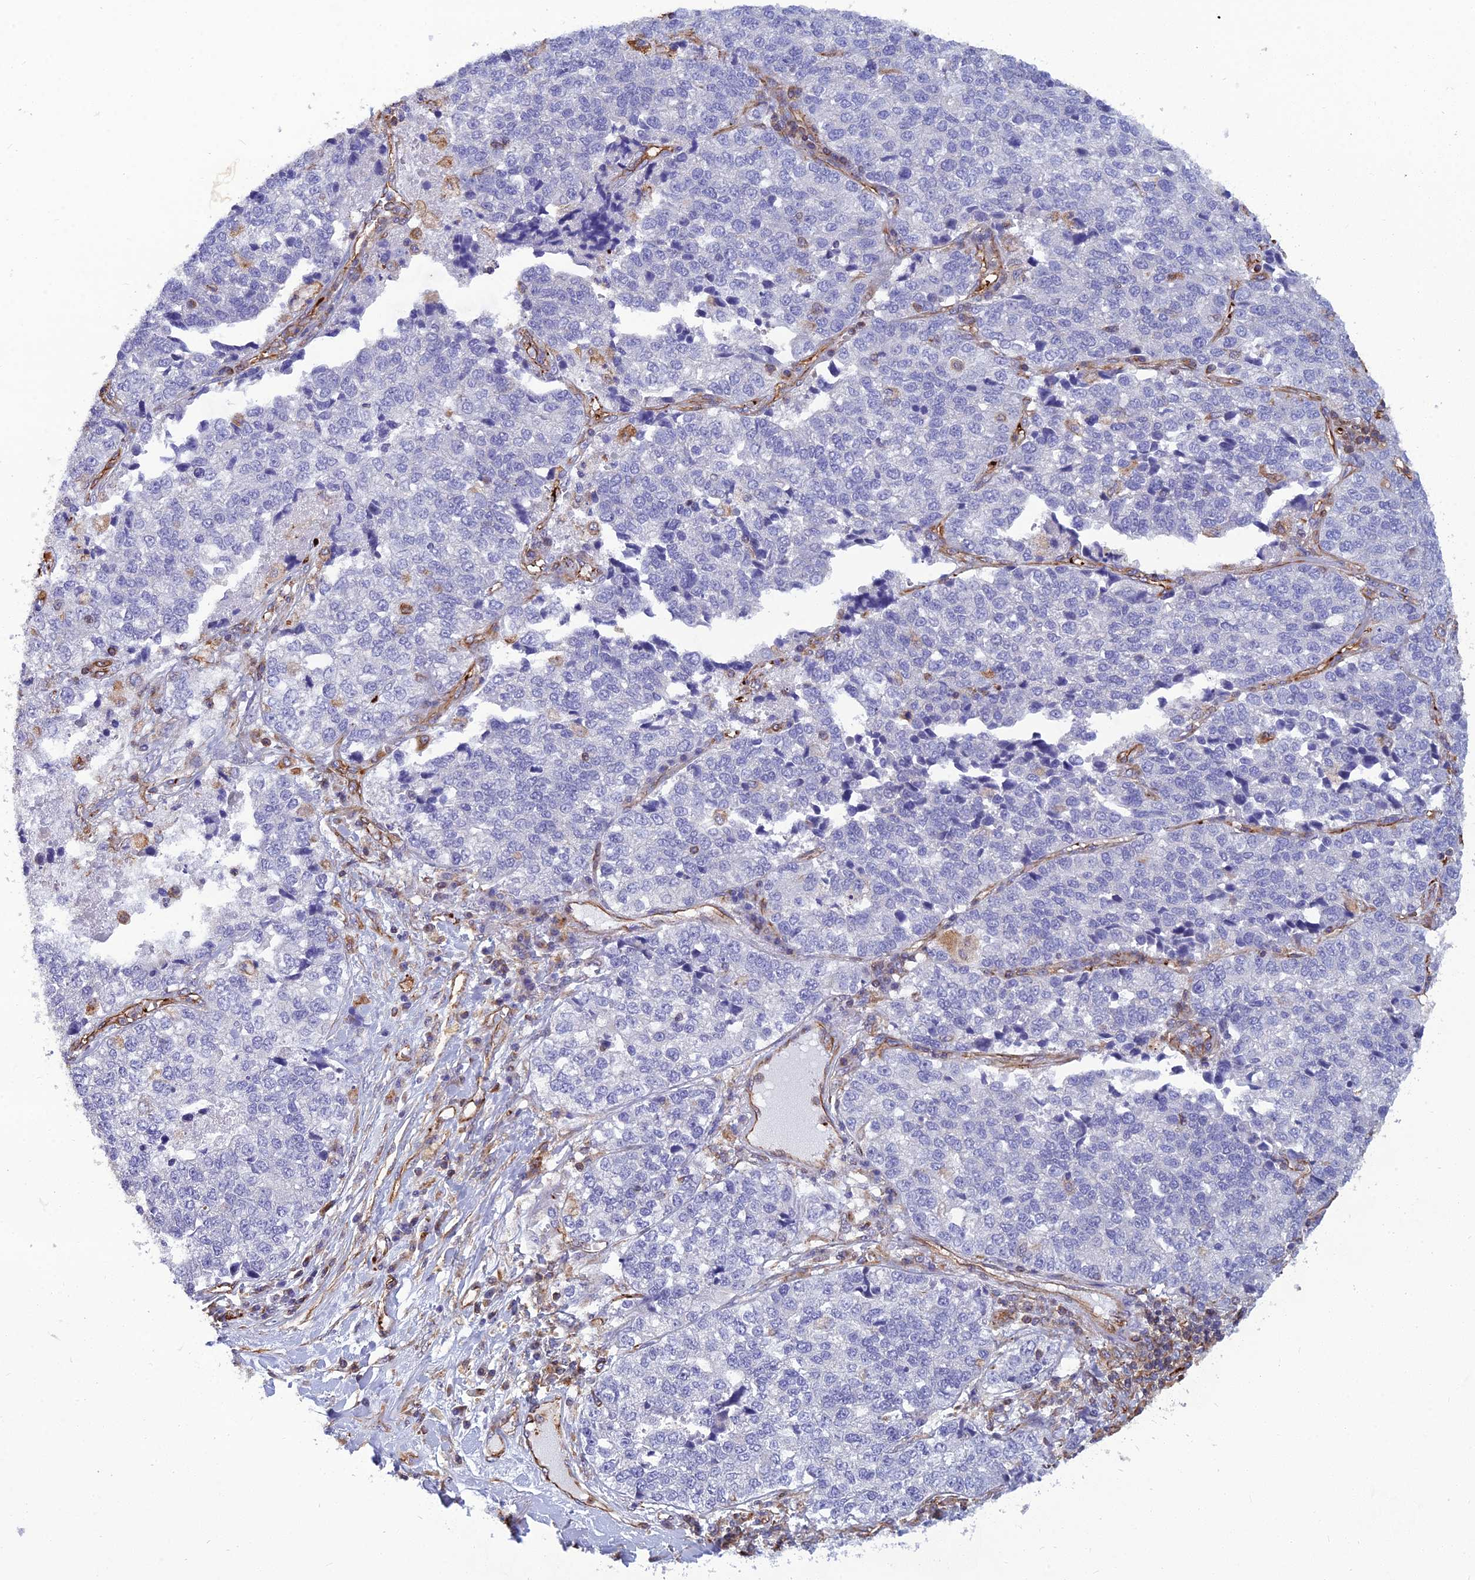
{"staining": {"intensity": "negative", "quantity": "none", "location": "none"}, "tissue": "lung cancer", "cell_type": "Tumor cells", "image_type": "cancer", "snomed": [{"axis": "morphology", "description": "Adenocarcinoma, NOS"}, {"axis": "topography", "description": "Lung"}], "caption": "IHC histopathology image of neoplastic tissue: human lung cancer (adenocarcinoma) stained with DAB exhibits no significant protein expression in tumor cells.", "gene": "PSMD11", "patient": {"sex": "male", "age": 49}}